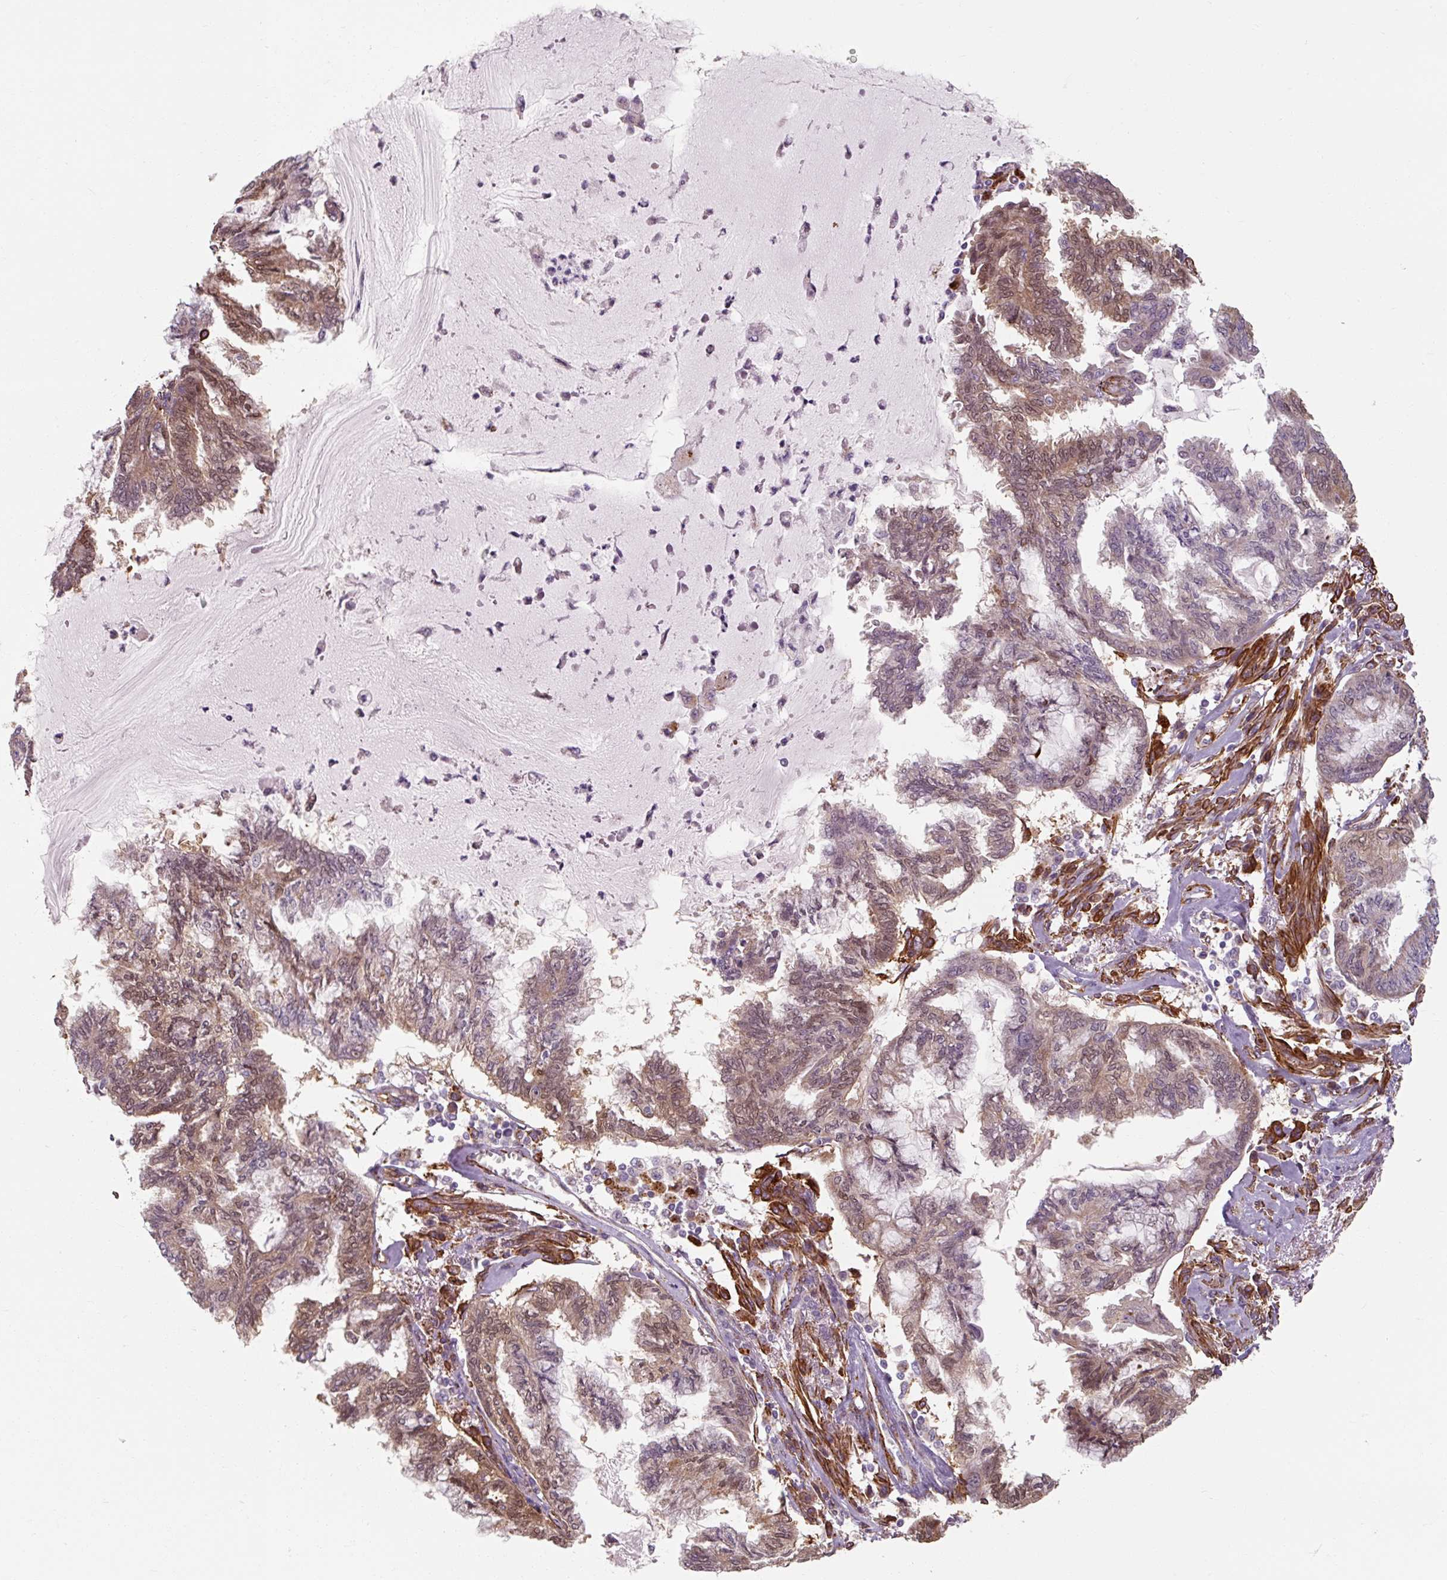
{"staining": {"intensity": "weak", "quantity": "25%-75%", "location": "nuclear"}, "tissue": "endometrial cancer", "cell_type": "Tumor cells", "image_type": "cancer", "snomed": [{"axis": "morphology", "description": "Adenocarcinoma, NOS"}, {"axis": "topography", "description": "Endometrium"}], "caption": "IHC image of neoplastic tissue: endometrial cancer stained using IHC exhibits low levels of weak protein expression localized specifically in the nuclear of tumor cells, appearing as a nuclear brown color.", "gene": "MRPS5", "patient": {"sex": "female", "age": 86}}